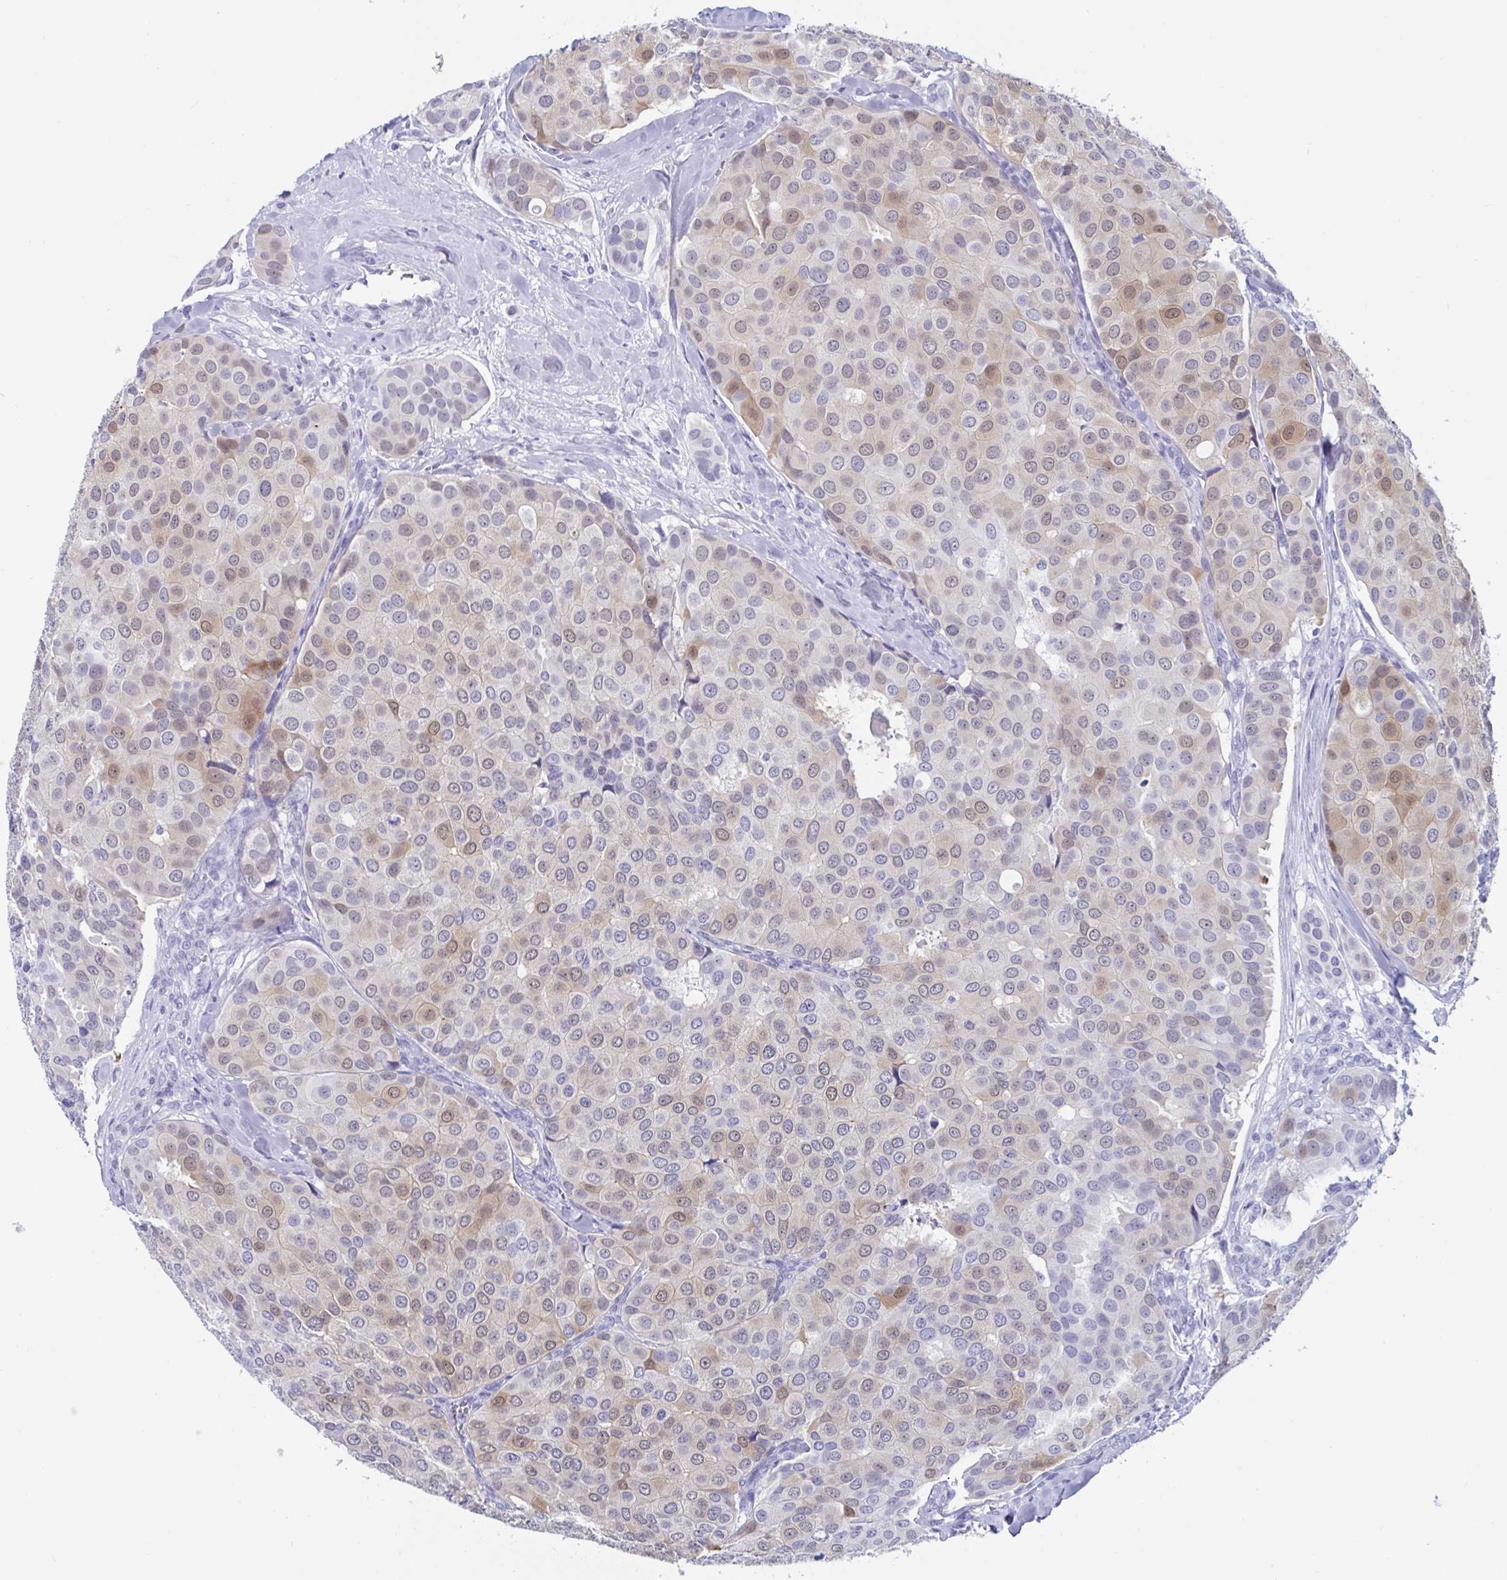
{"staining": {"intensity": "weak", "quantity": "25%-75%", "location": "cytoplasmic/membranous,nuclear"}, "tissue": "breast cancer", "cell_type": "Tumor cells", "image_type": "cancer", "snomed": [{"axis": "morphology", "description": "Duct carcinoma"}, {"axis": "topography", "description": "Breast"}], "caption": "High-magnification brightfield microscopy of breast intraductal carcinoma stained with DAB (brown) and counterstained with hematoxylin (blue). tumor cells exhibit weak cytoplasmic/membranous and nuclear expression is present in about25%-75% of cells.", "gene": "GKN2", "patient": {"sex": "female", "age": 70}}